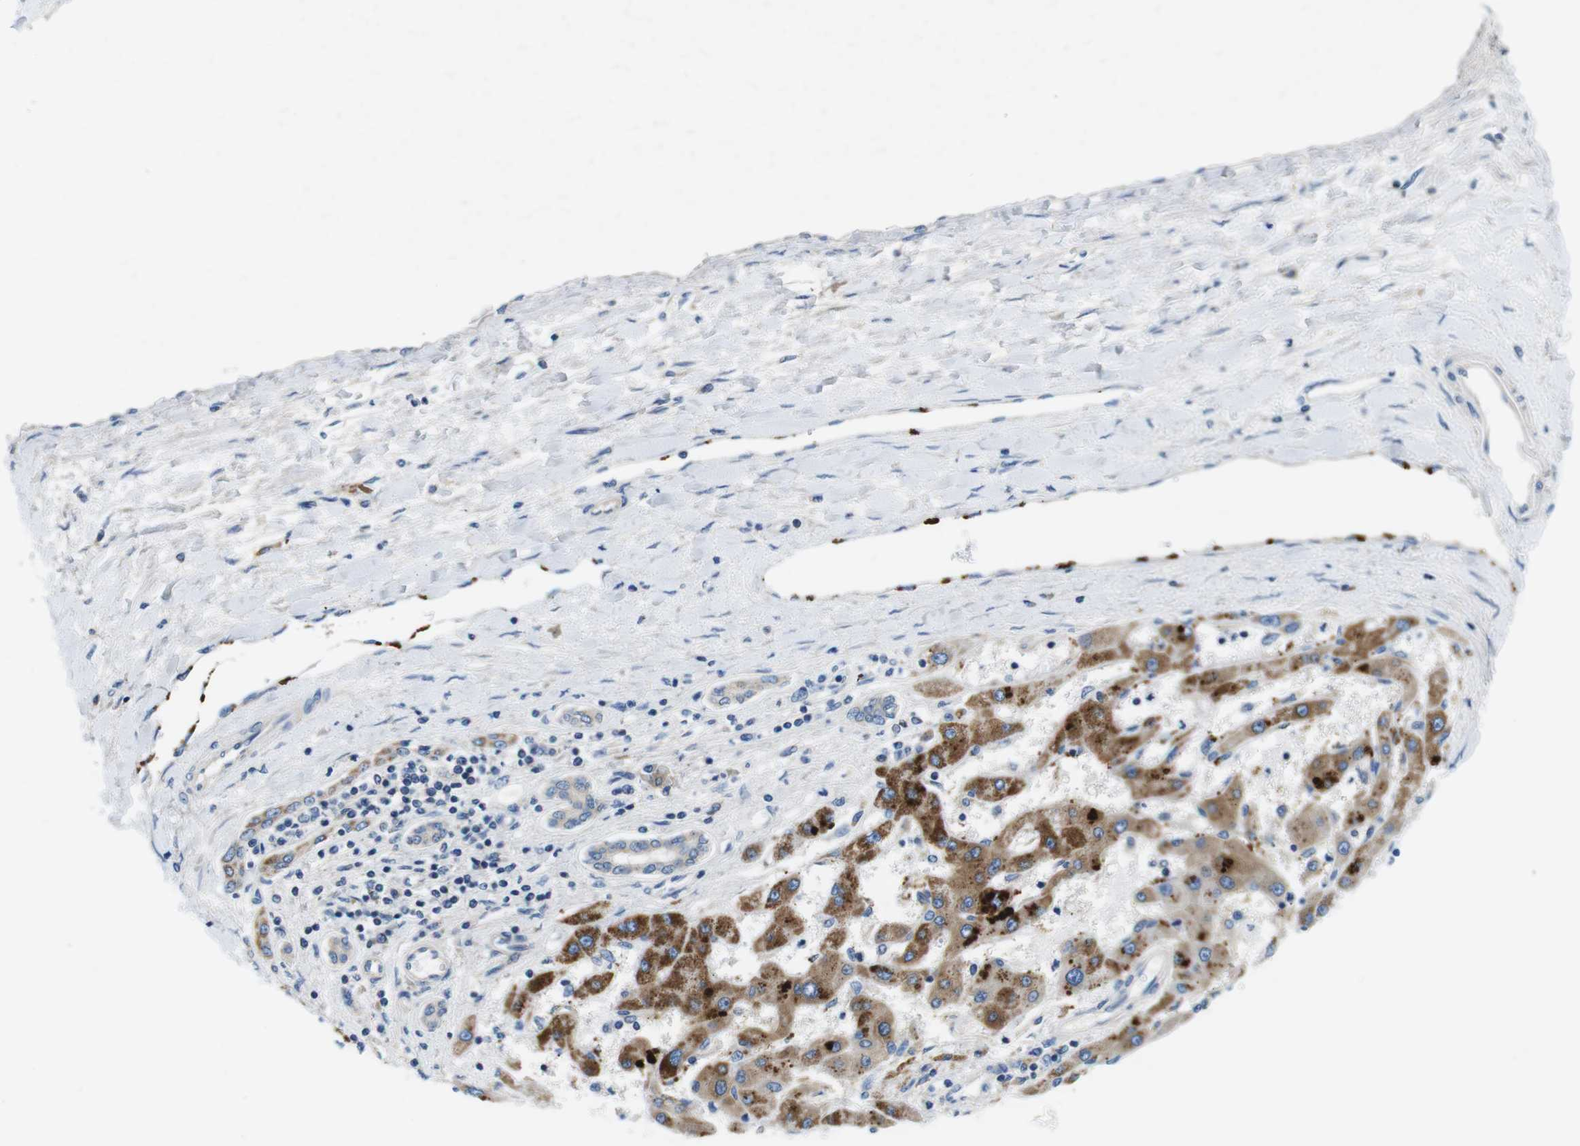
{"staining": {"intensity": "moderate", "quantity": "<25%", "location": "cytoplasmic/membranous"}, "tissue": "liver cancer", "cell_type": "Tumor cells", "image_type": "cancer", "snomed": [{"axis": "morphology", "description": "Carcinoma, Hepatocellular, NOS"}, {"axis": "topography", "description": "Liver"}], "caption": "Protein staining by immunohistochemistry (IHC) demonstrates moderate cytoplasmic/membranous positivity in approximately <25% of tumor cells in liver hepatocellular carcinoma. The staining is performed using DAB (3,3'-diaminobenzidine) brown chromogen to label protein expression. The nuclei are counter-stained blue using hematoxylin.", "gene": "DENND4C", "patient": {"sex": "female", "age": 61}}